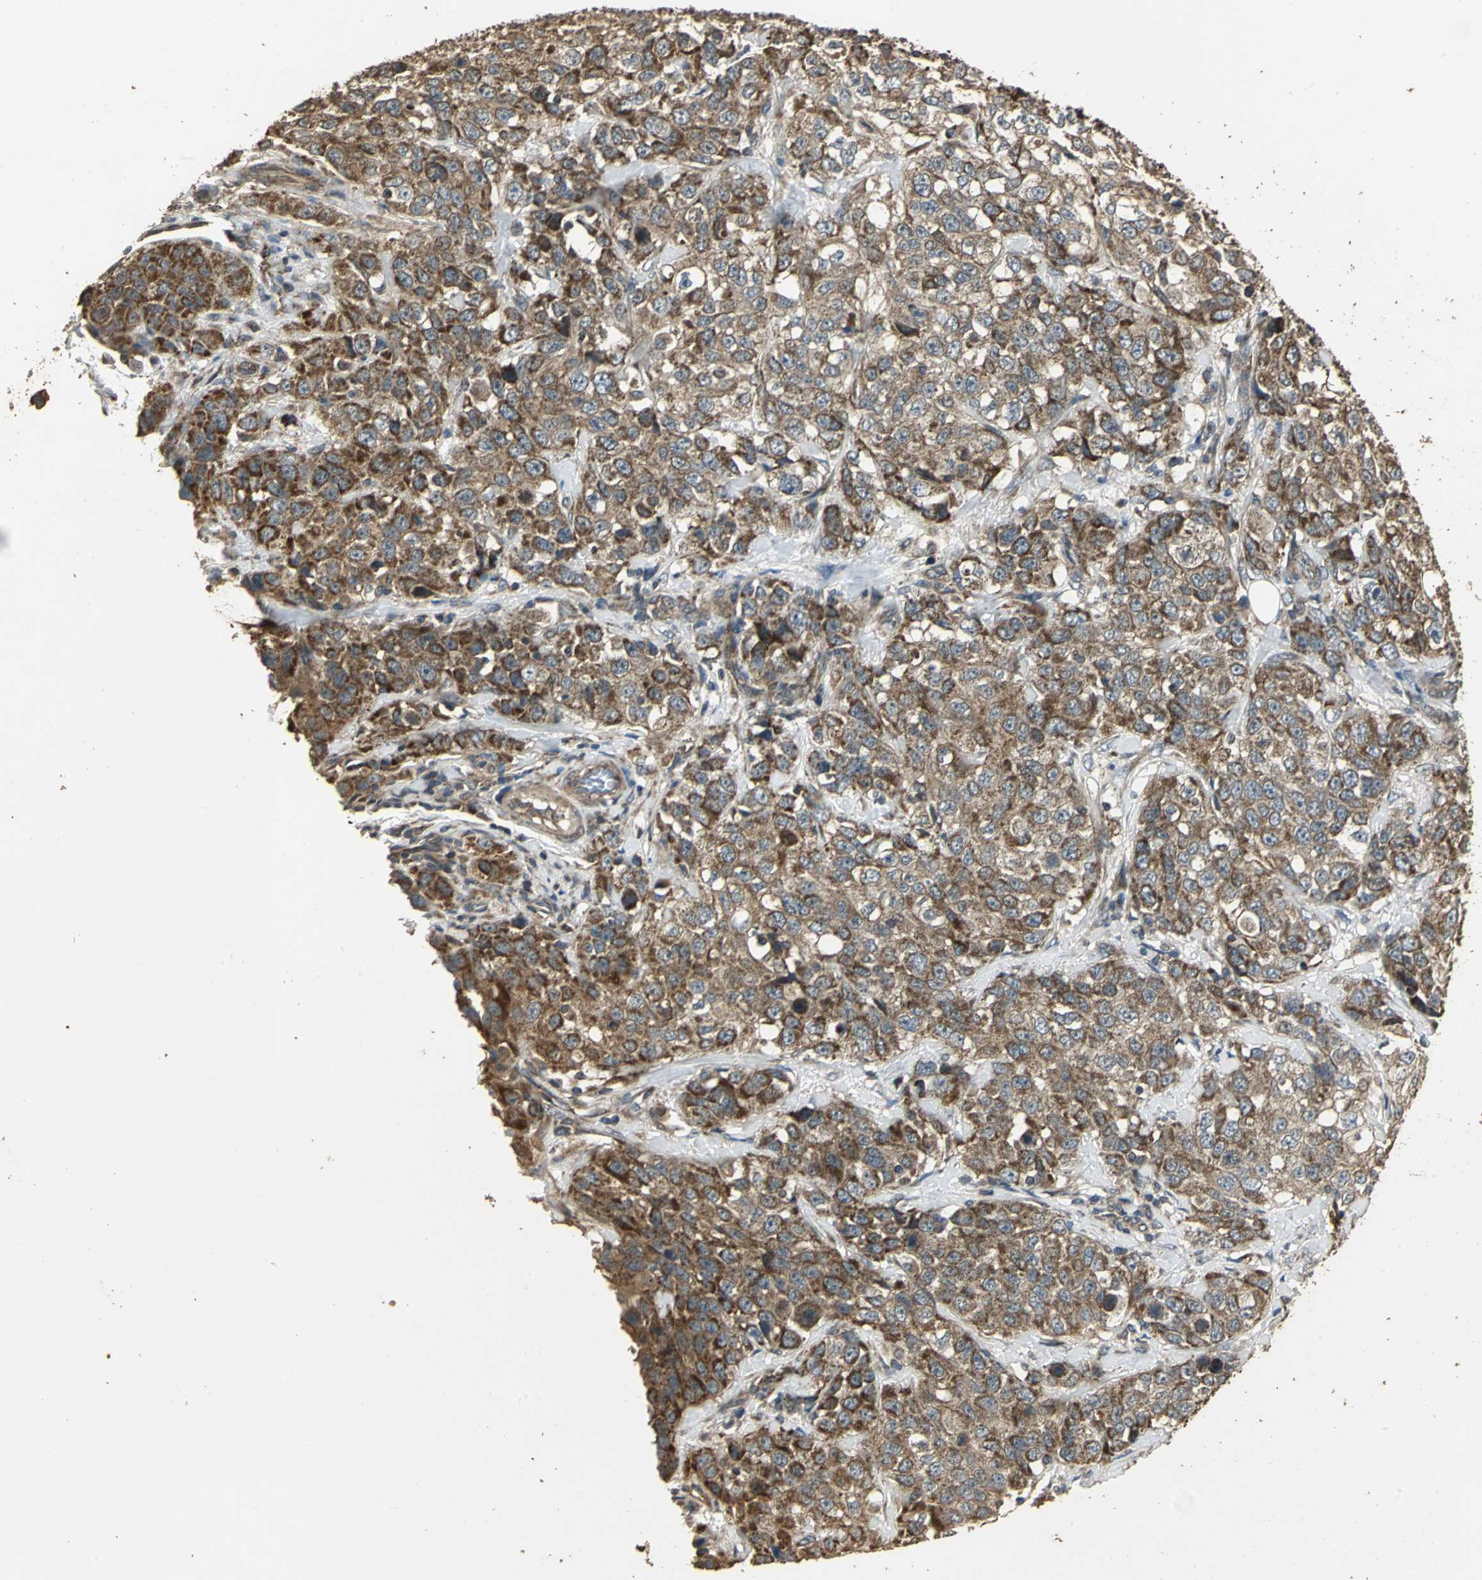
{"staining": {"intensity": "strong", "quantity": ">75%", "location": "cytoplasmic/membranous"}, "tissue": "stomach cancer", "cell_type": "Tumor cells", "image_type": "cancer", "snomed": [{"axis": "morphology", "description": "Normal tissue, NOS"}, {"axis": "morphology", "description": "Adenocarcinoma, NOS"}, {"axis": "topography", "description": "Stomach"}], "caption": "Strong cytoplasmic/membranous positivity for a protein is appreciated in about >75% of tumor cells of stomach adenocarcinoma using IHC.", "gene": "KANK1", "patient": {"sex": "male", "age": 48}}